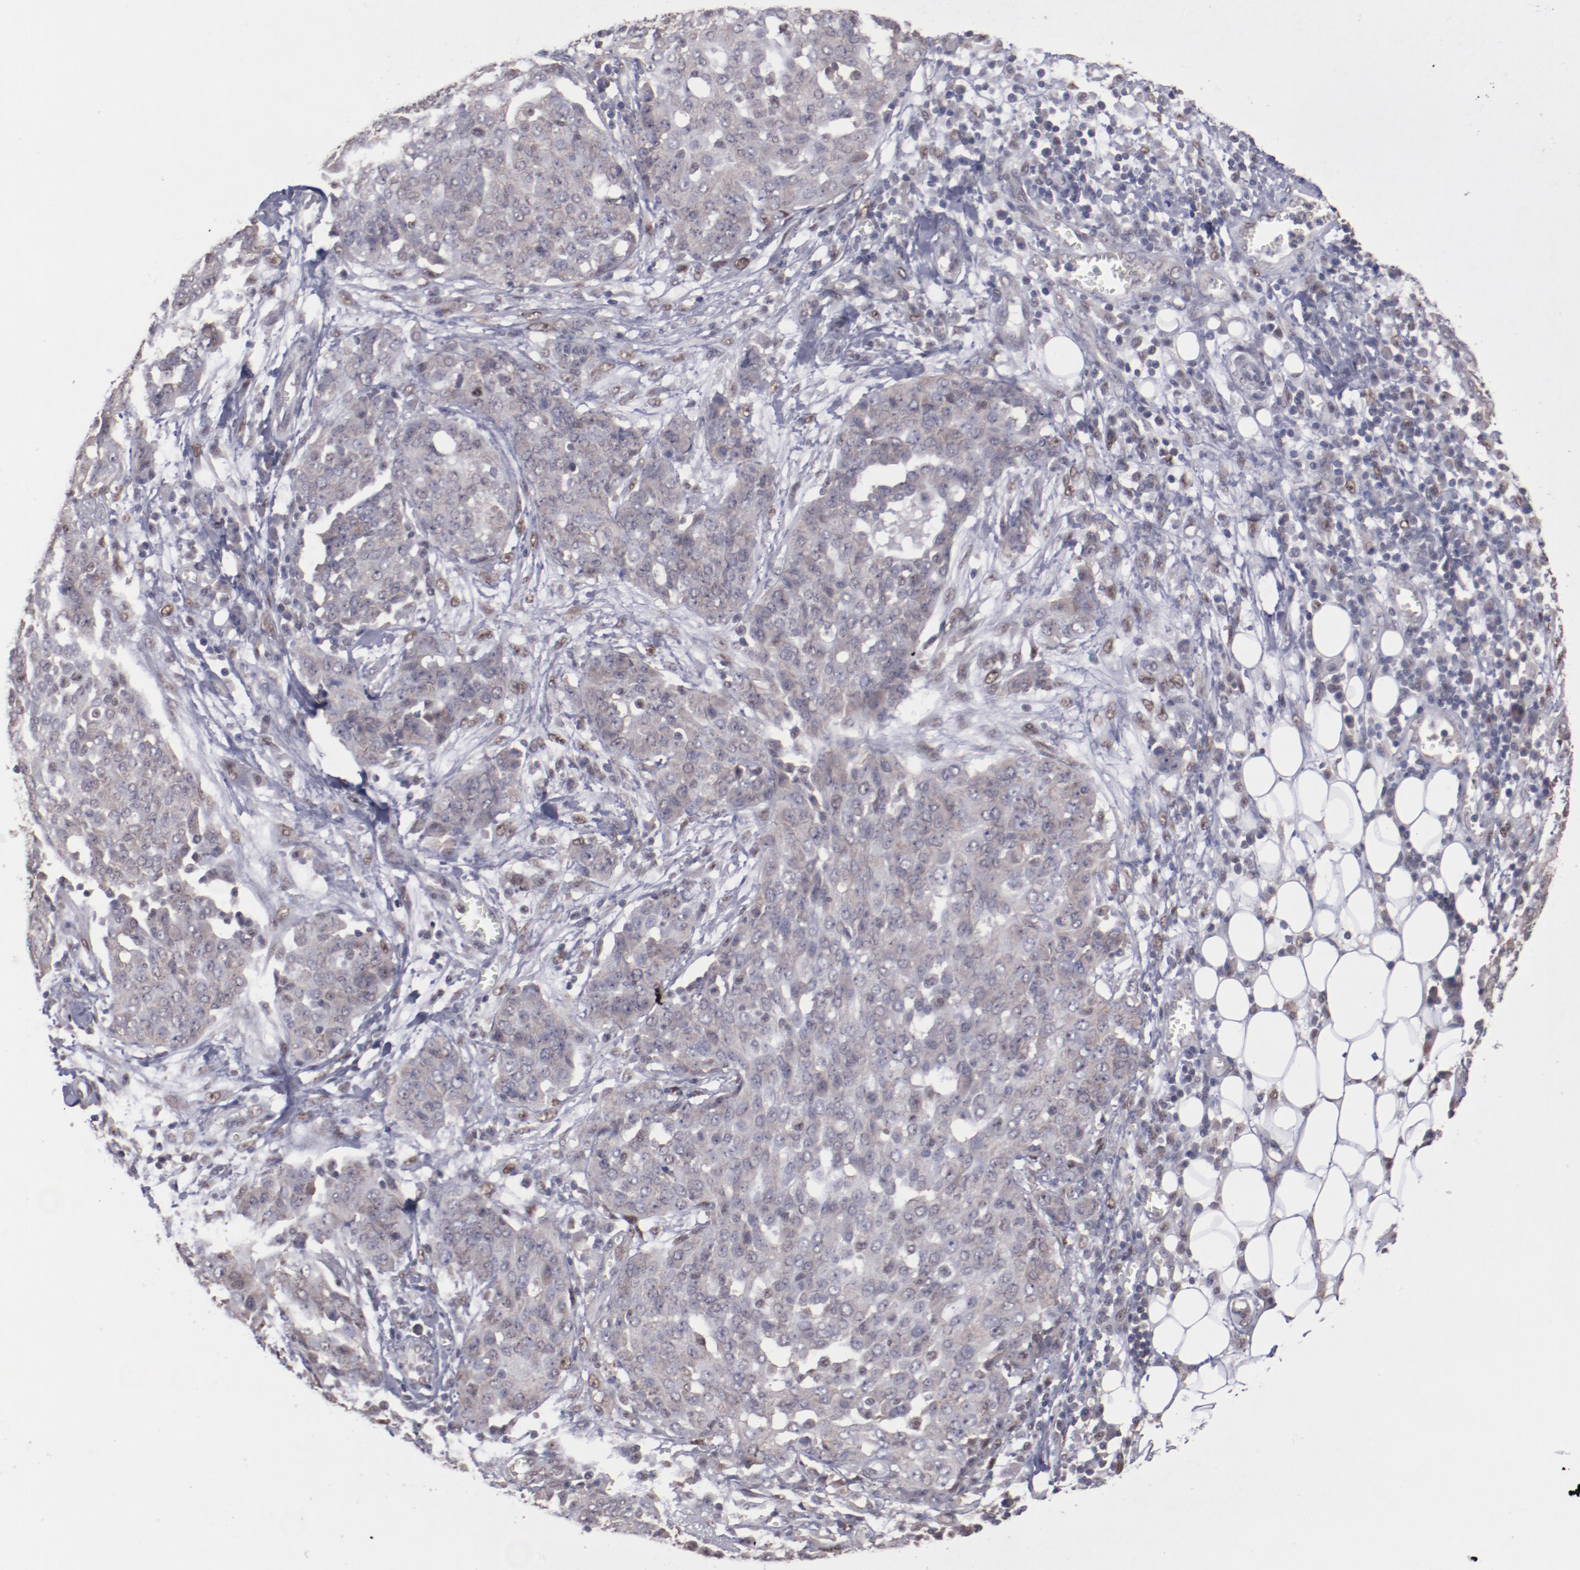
{"staining": {"intensity": "weak", "quantity": "25%-75%", "location": "cytoplasmic/membranous"}, "tissue": "ovarian cancer", "cell_type": "Tumor cells", "image_type": "cancer", "snomed": [{"axis": "morphology", "description": "Cystadenocarcinoma, serous, NOS"}, {"axis": "topography", "description": "Soft tissue"}, {"axis": "topography", "description": "Ovary"}], "caption": "DAB immunohistochemical staining of ovarian serous cystadenocarcinoma reveals weak cytoplasmic/membranous protein positivity in about 25%-75% of tumor cells.", "gene": "ARNT", "patient": {"sex": "female", "age": 57}}